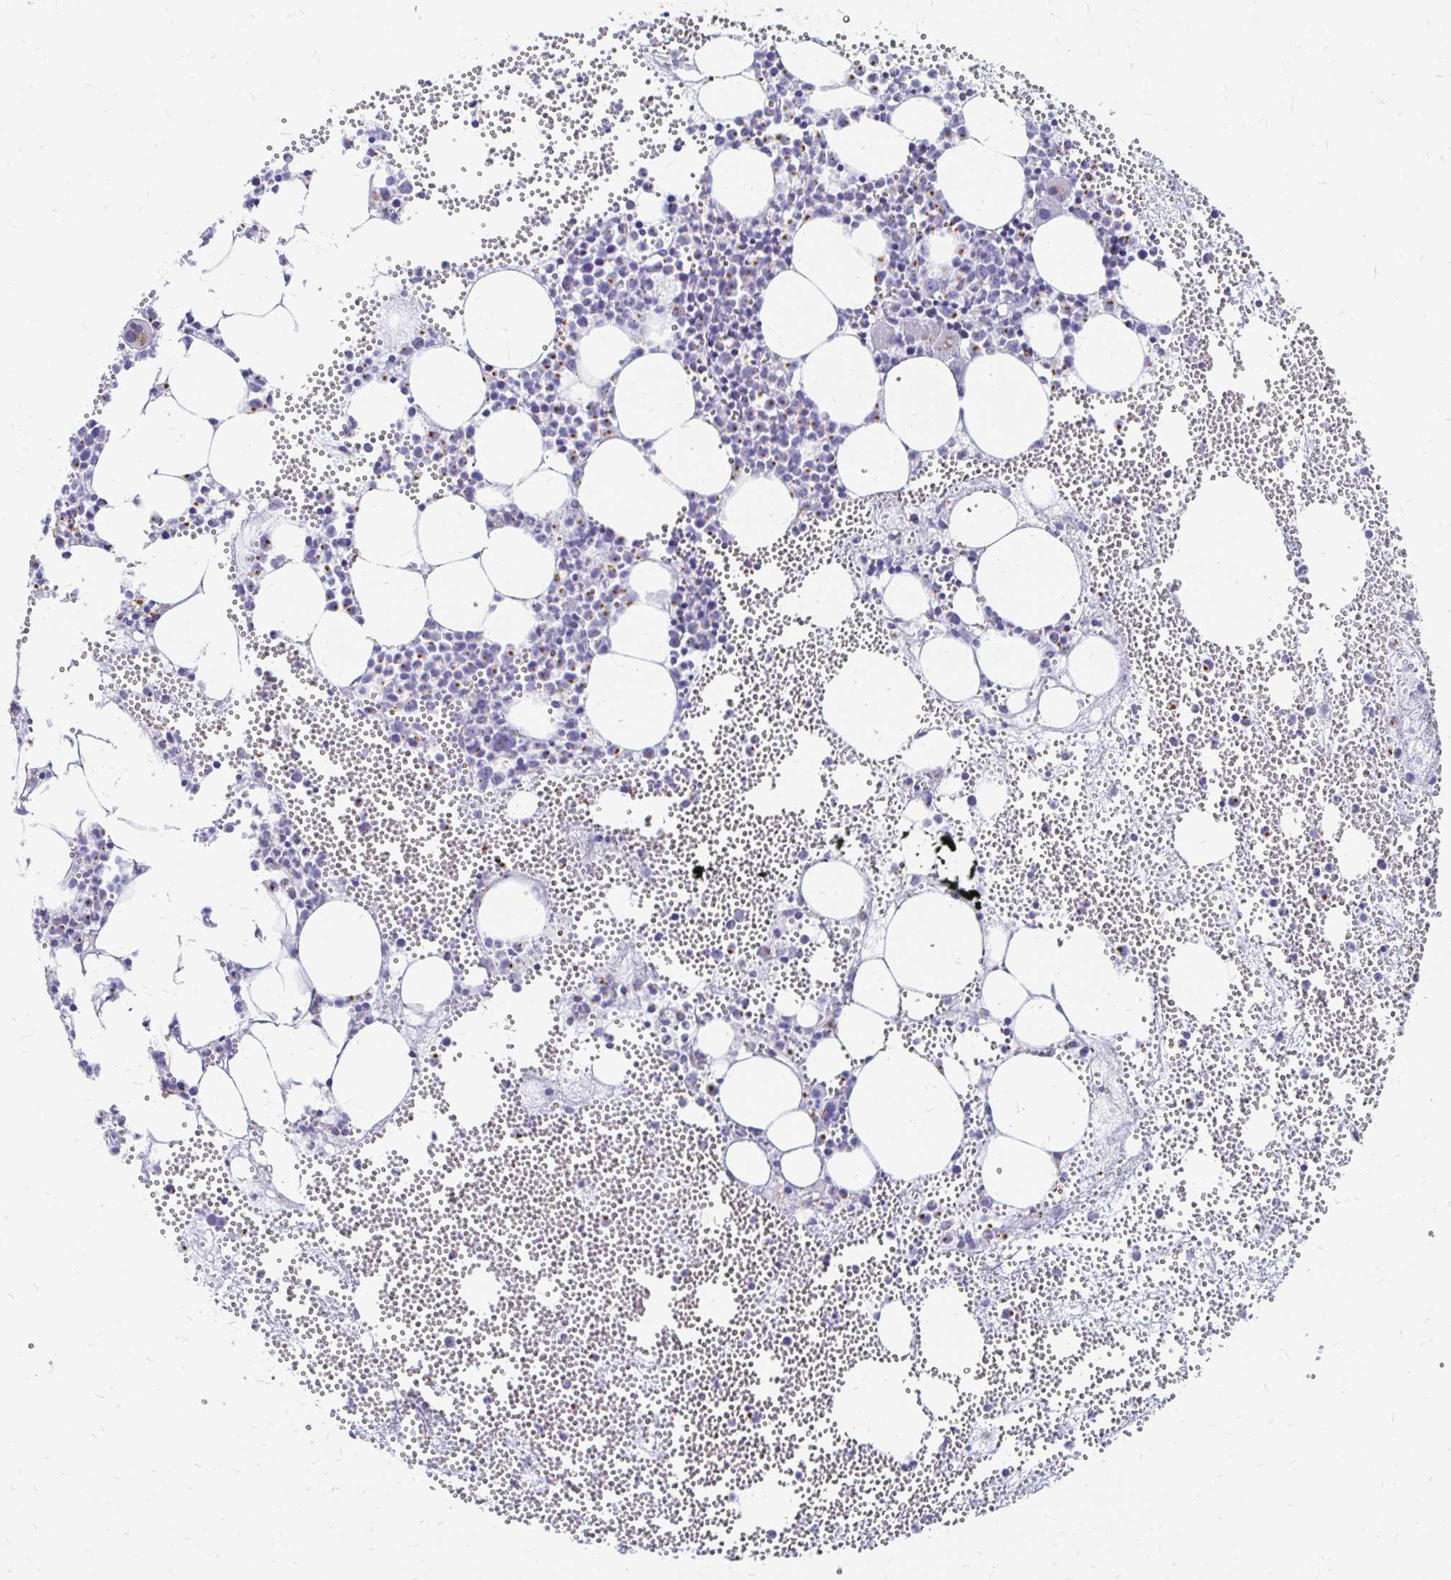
{"staining": {"intensity": "moderate", "quantity": "<25%", "location": "cytoplasmic/membranous"}, "tissue": "bone marrow", "cell_type": "Hematopoietic cells", "image_type": "normal", "snomed": [{"axis": "morphology", "description": "Normal tissue, NOS"}, {"axis": "topography", "description": "Bone marrow"}], "caption": "Moderate cytoplasmic/membranous protein staining is present in approximately <25% of hematopoietic cells in bone marrow. Using DAB (3,3'-diaminobenzidine) (brown) and hematoxylin (blue) stains, captured at high magnification using brightfield microscopy.", "gene": "PAGE4", "patient": {"sex": "female", "age": 57}}